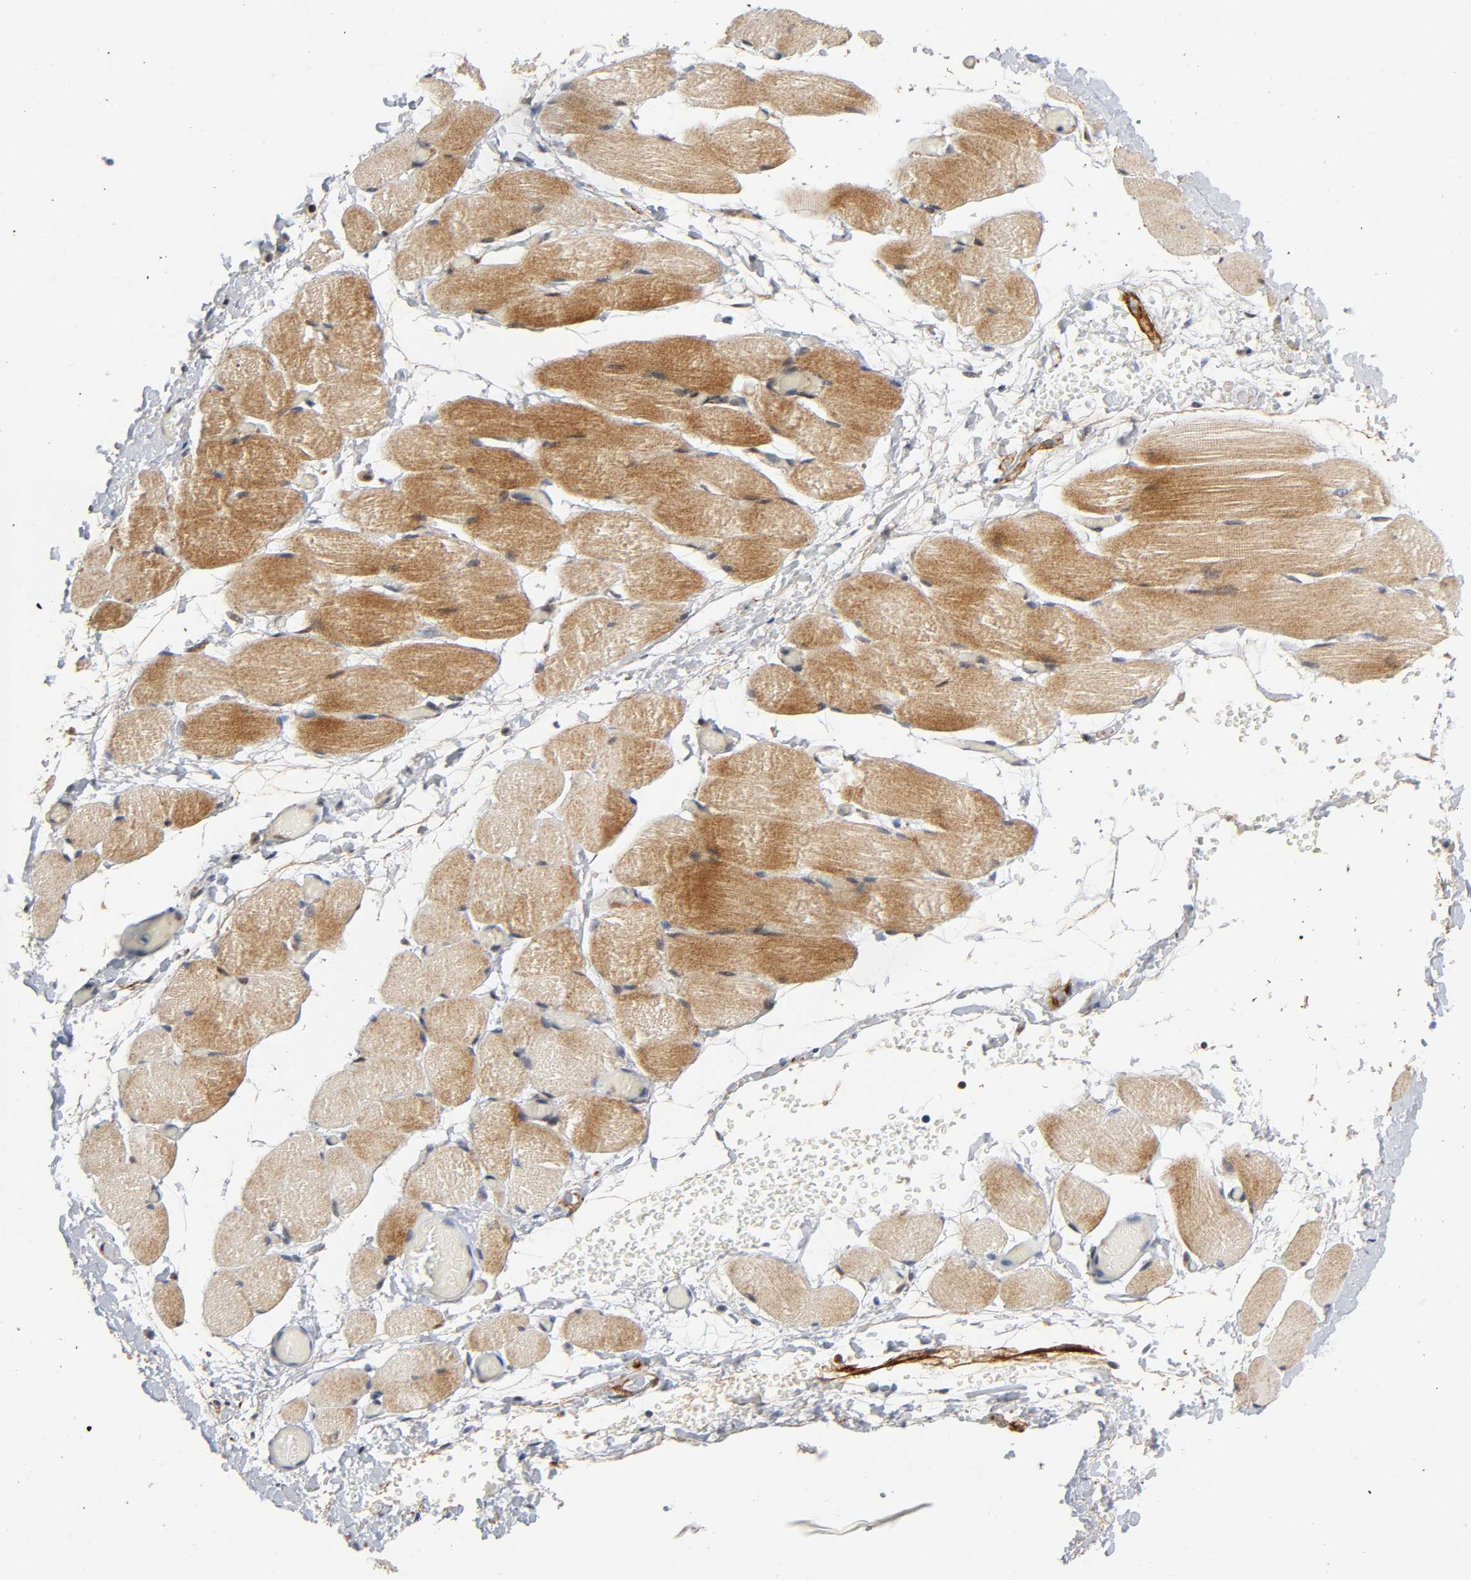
{"staining": {"intensity": "weak", "quantity": ">75%", "location": "cytoplasmic/membranous"}, "tissue": "skeletal muscle", "cell_type": "Myocytes", "image_type": "normal", "snomed": [{"axis": "morphology", "description": "Normal tissue, NOS"}, {"axis": "topography", "description": "Skeletal muscle"}, {"axis": "topography", "description": "Soft tissue"}], "caption": "Protein positivity by immunohistochemistry (IHC) shows weak cytoplasmic/membranous positivity in approximately >75% of myocytes in benign skeletal muscle. Immunohistochemistry (ihc) stains the protein of interest in brown and the nuclei are stained blue.", "gene": "CASP9", "patient": {"sex": "female", "age": 58}}